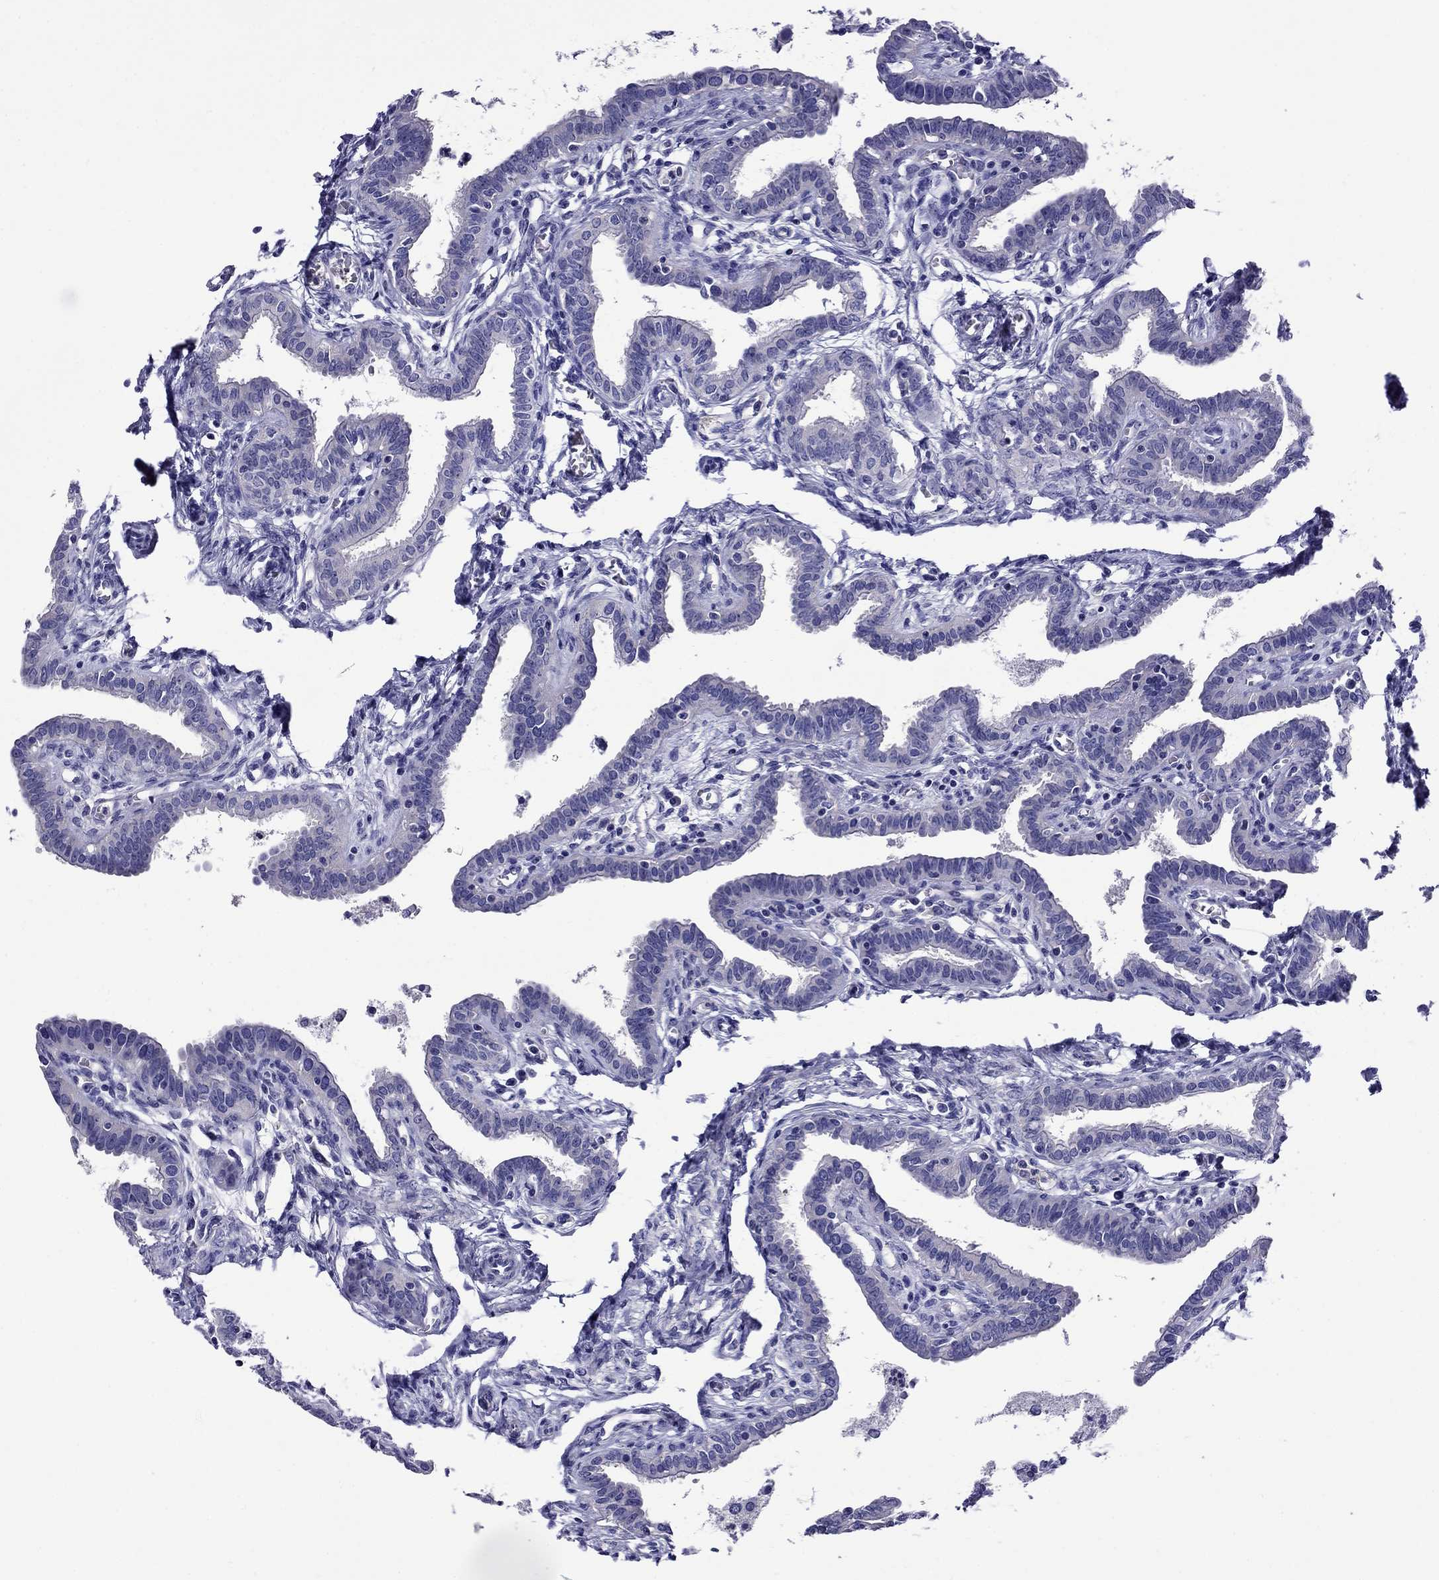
{"staining": {"intensity": "negative", "quantity": "none", "location": "none"}, "tissue": "fallopian tube", "cell_type": "Glandular cells", "image_type": "normal", "snomed": [{"axis": "morphology", "description": "Normal tissue, NOS"}, {"axis": "morphology", "description": "Carcinoma, endometroid"}, {"axis": "topography", "description": "Fallopian tube"}, {"axis": "topography", "description": "Ovary"}], "caption": "This is a image of IHC staining of normal fallopian tube, which shows no staining in glandular cells. (Brightfield microscopy of DAB (3,3'-diaminobenzidine) immunohistochemistry at high magnification).", "gene": "SCG2", "patient": {"sex": "female", "age": 42}}